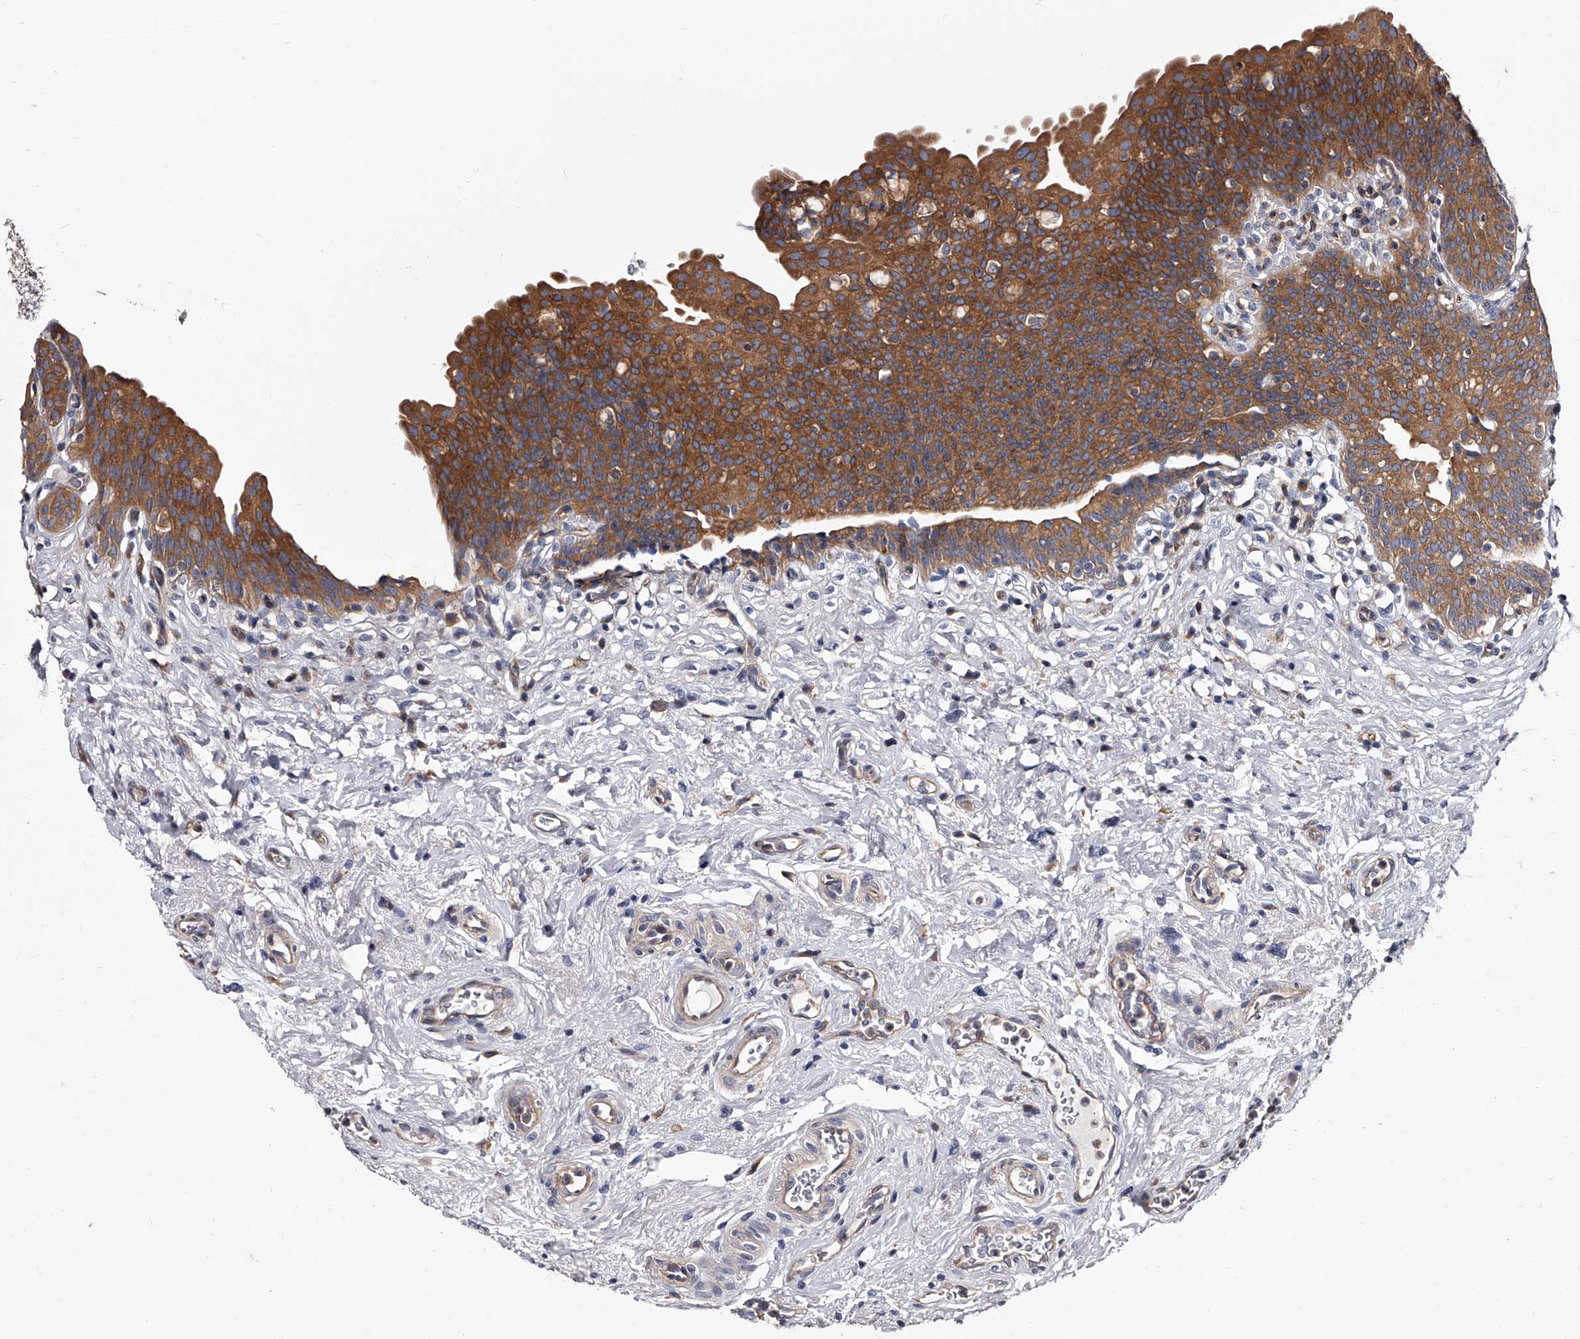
{"staining": {"intensity": "strong", "quantity": ">75%", "location": "cytoplasmic/membranous"}, "tissue": "urinary bladder", "cell_type": "Urothelial cells", "image_type": "normal", "snomed": [{"axis": "morphology", "description": "Normal tissue, NOS"}, {"axis": "topography", "description": "Urinary bladder"}], "caption": "Immunohistochemistry (IHC) photomicrograph of unremarkable urinary bladder: urinary bladder stained using immunohistochemistry (IHC) reveals high levels of strong protein expression localized specifically in the cytoplasmic/membranous of urothelial cells, appearing as a cytoplasmic/membranous brown color.", "gene": "GAPVD1", "patient": {"sex": "male", "age": 83}}